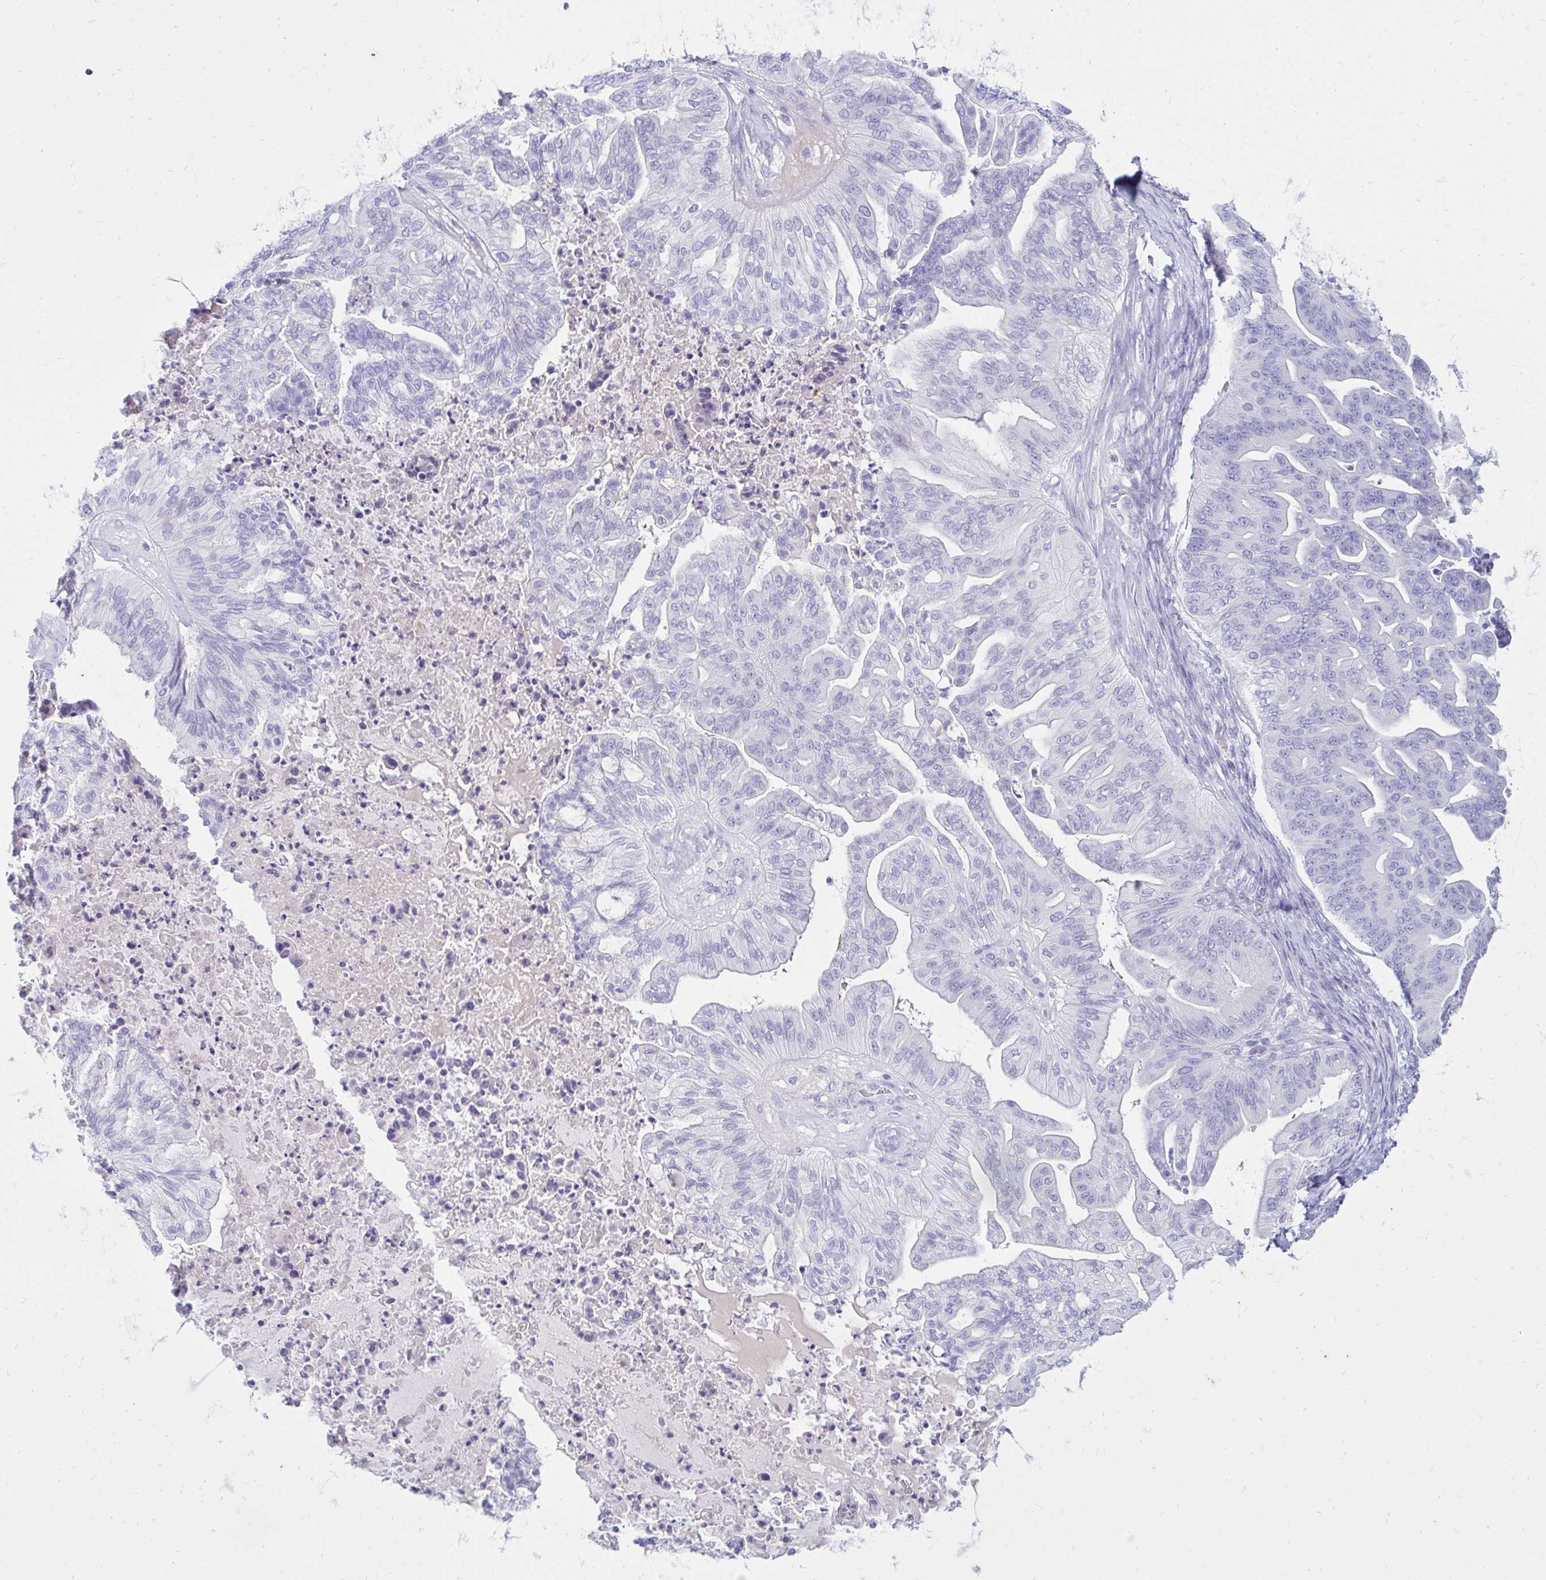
{"staining": {"intensity": "negative", "quantity": "none", "location": "none"}, "tissue": "ovarian cancer", "cell_type": "Tumor cells", "image_type": "cancer", "snomed": [{"axis": "morphology", "description": "Cystadenocarcinoma, mucinous, NOS"}, {"axis": "topography", "description": "Ovary"}], "caption": "Immunohistochemistry photomicrograph of human ovarian cancer stained for a protein (brown), which exhibits no positivity in tumor cells. The staining is performed using DAB (3,3'-diaminobenzidine) brown chromogen with nuclei counter-stained in using hematoxylin.", "gene": "NANOGNB", "patient": {"sex": "female", "age": 67}}